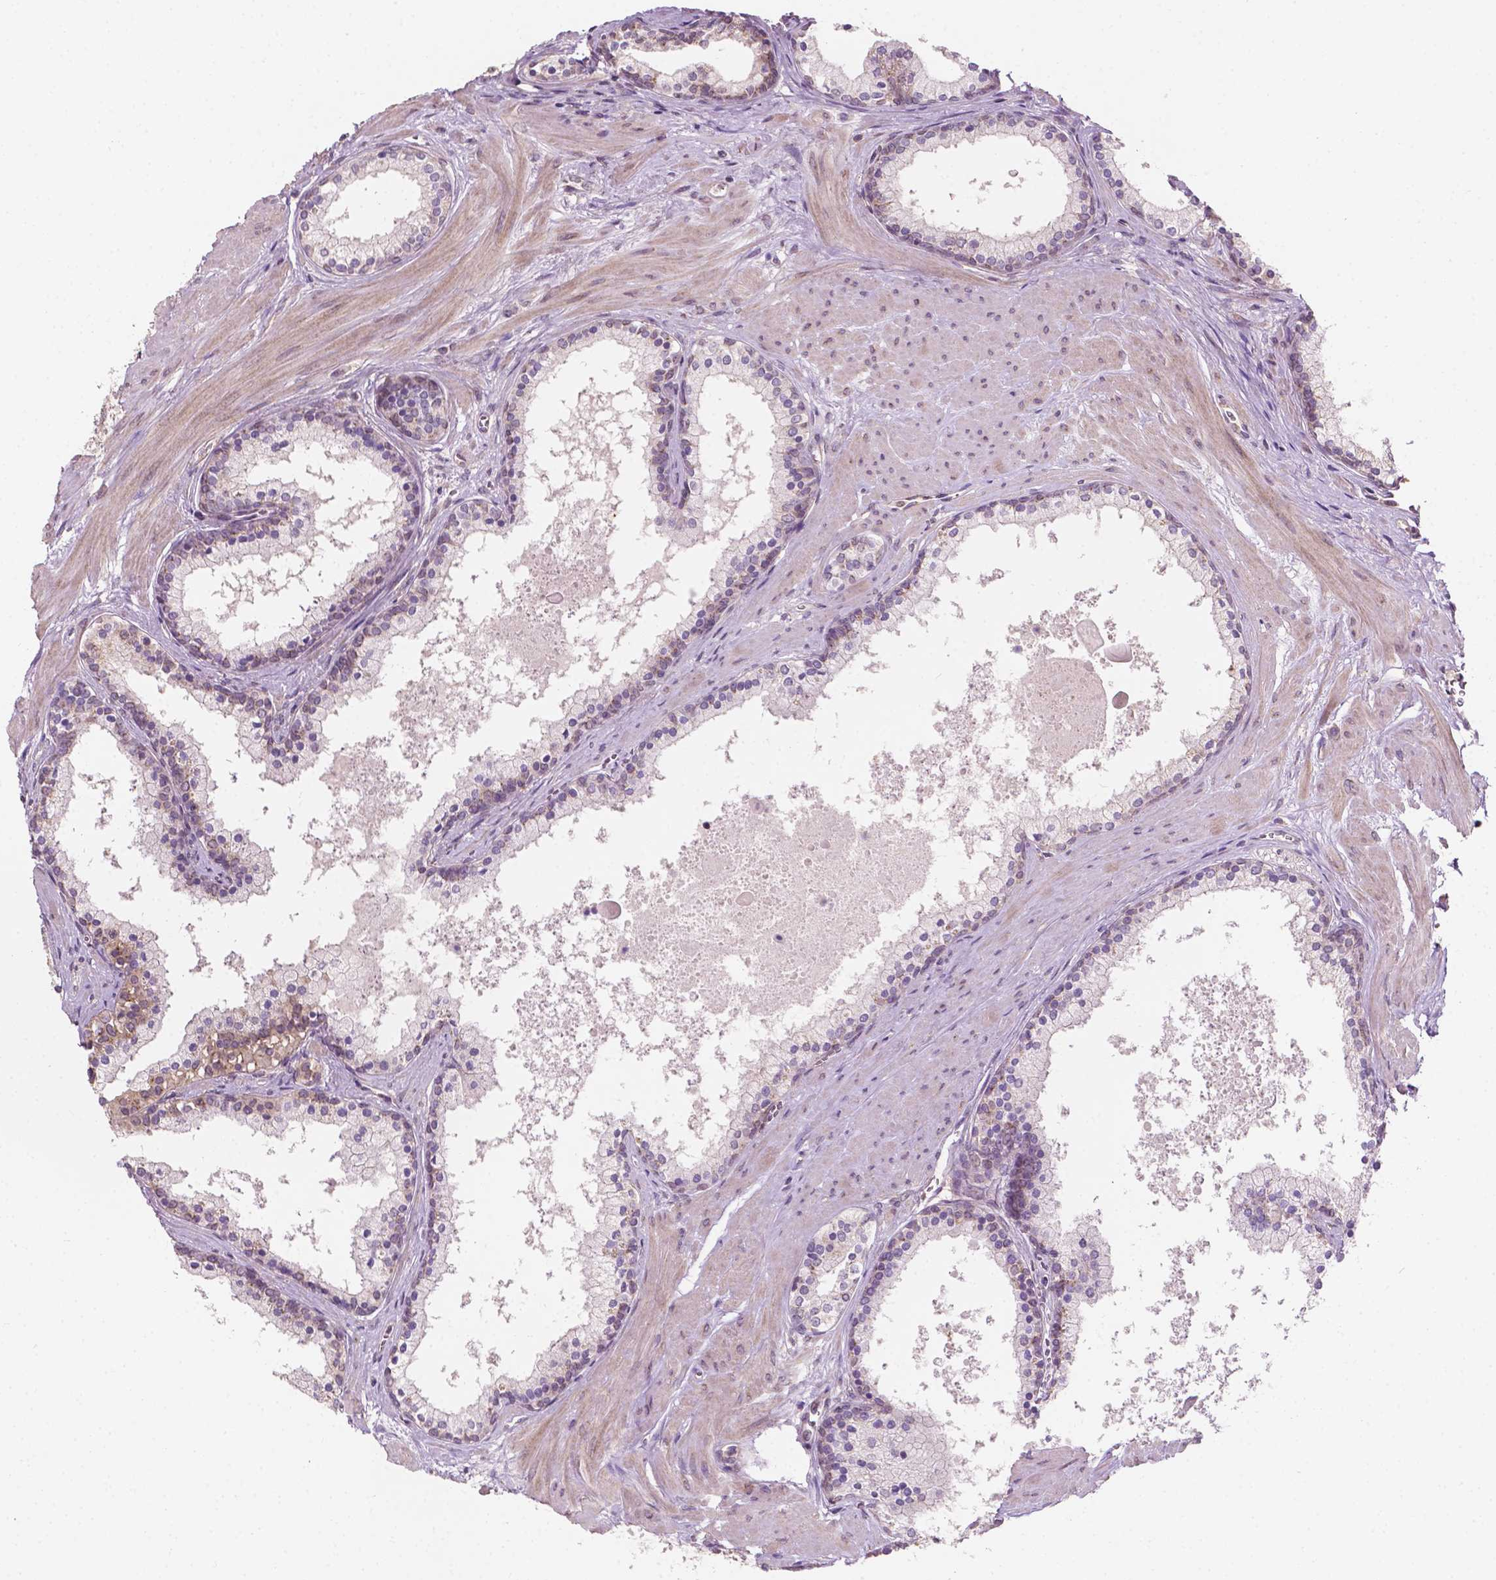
{"staining": {"intensity": "weak", "quantity": "25%-75%", "location": "cytoplasmic/membranous"}, "tissue": "prostate", "cell_type": "Glandular cells", "image_type": "normal", "snomed": [{"axis": "morphology", "description": "Normal tissue, NOS"}, {"axis": "topography", "description": "Prostate"}], "caption": "This image demonstrates immunohistochemistry (IHC) staining of benign human prostate, with low weak cytoplasmic/membranous expression in approximately 25%-75% of glandular cells.", "gene": "EBAG9", "patient": {"sex": "male", "age": 61}}